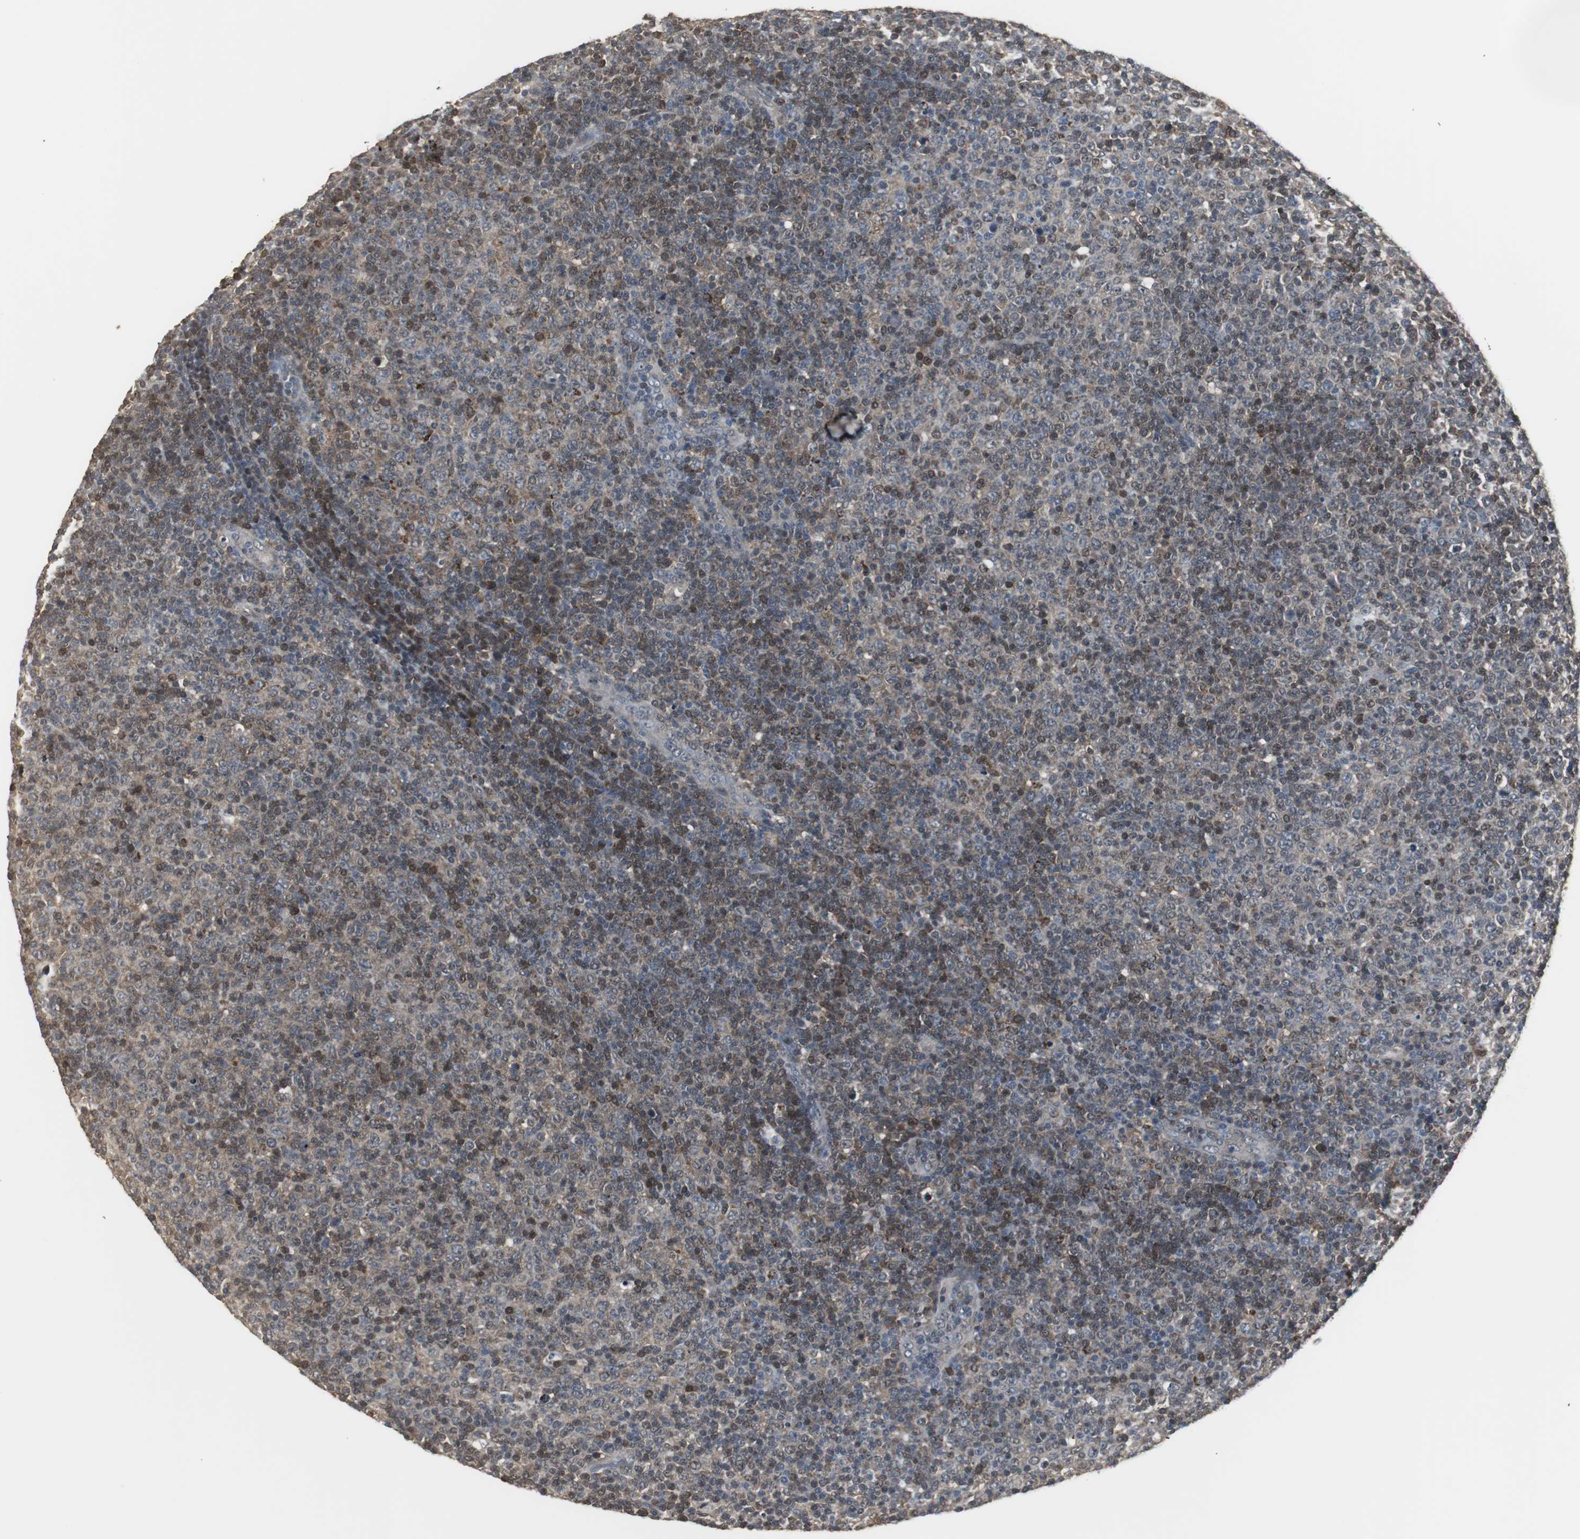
{"staining": {"intensity": "moderate", "quantity": "25%-75%", "location": "cytoplasmic/membranous,nuclear"}, "tissue": "lymphoma", "cell_type": "Tumor cells", "image_type": "cancer", "snomed": [{"axis": "morphology", "description": "Malignant lymphoma, non-Hodgkin's type, Low grade"}, {"axis": "topography", "description": "Lymph node"}], "caption": "Protein expression by immunohistochemistry exhibits moderate cytoplasmic/membranous and nuclear expression in approximately 25%-75% of tumor cells in malignant lymphoma, non-Hodgkin's type (low-grade). Ihc stains the protein of interest in brown and the nuclei are stained blue.", "gene": "PLIN3", "patient": {"sex": "male", "age": 70}}